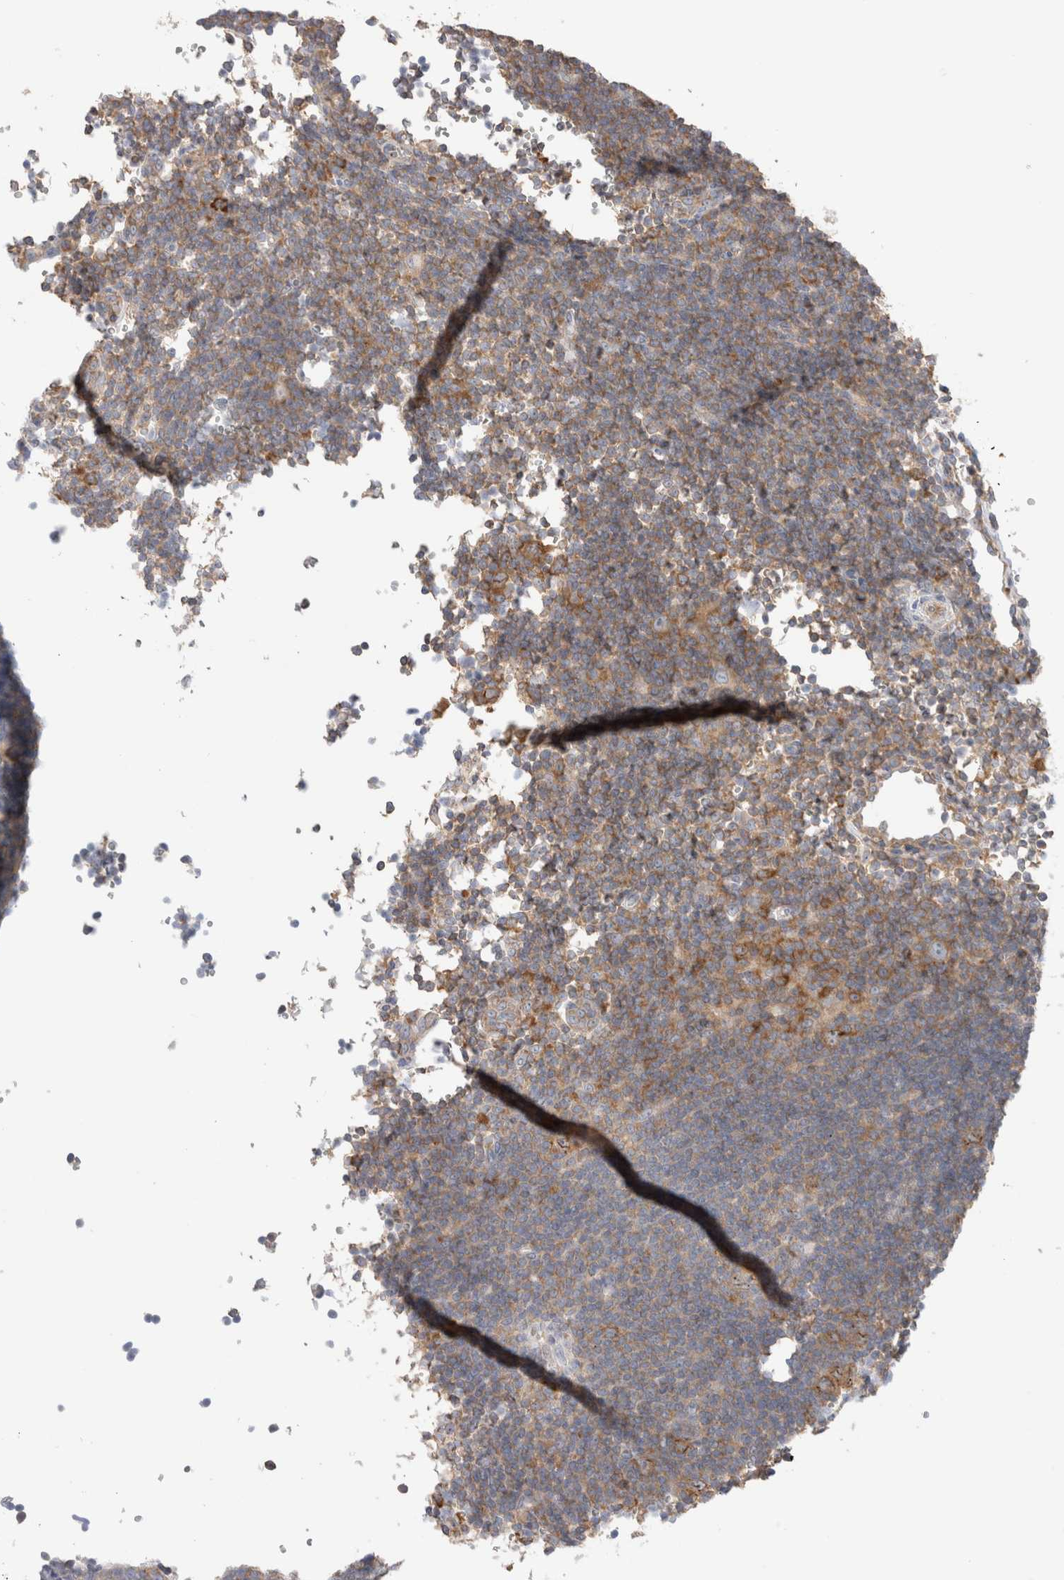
{"staining": {"intensity": "moderate", "quantity": ">75%", "location": "cytoplasmic/membranous"}, "tissue": "lymphoma", "cell_type": "Tumor cells", "image_type": "cancer", "snomed": [{"axis": "morphology", "description": "Hodgkin's disease, NOS"}, {"axis": "topography", "description": "Lymph node"}], "caption": "A brown stain highlights moderate cytoplasmic/membranous positivity of a protein in Hodgkin's disease tumor cells.", "gene": "ZNF23", "patient": {"sex": "female", "age": 57}}